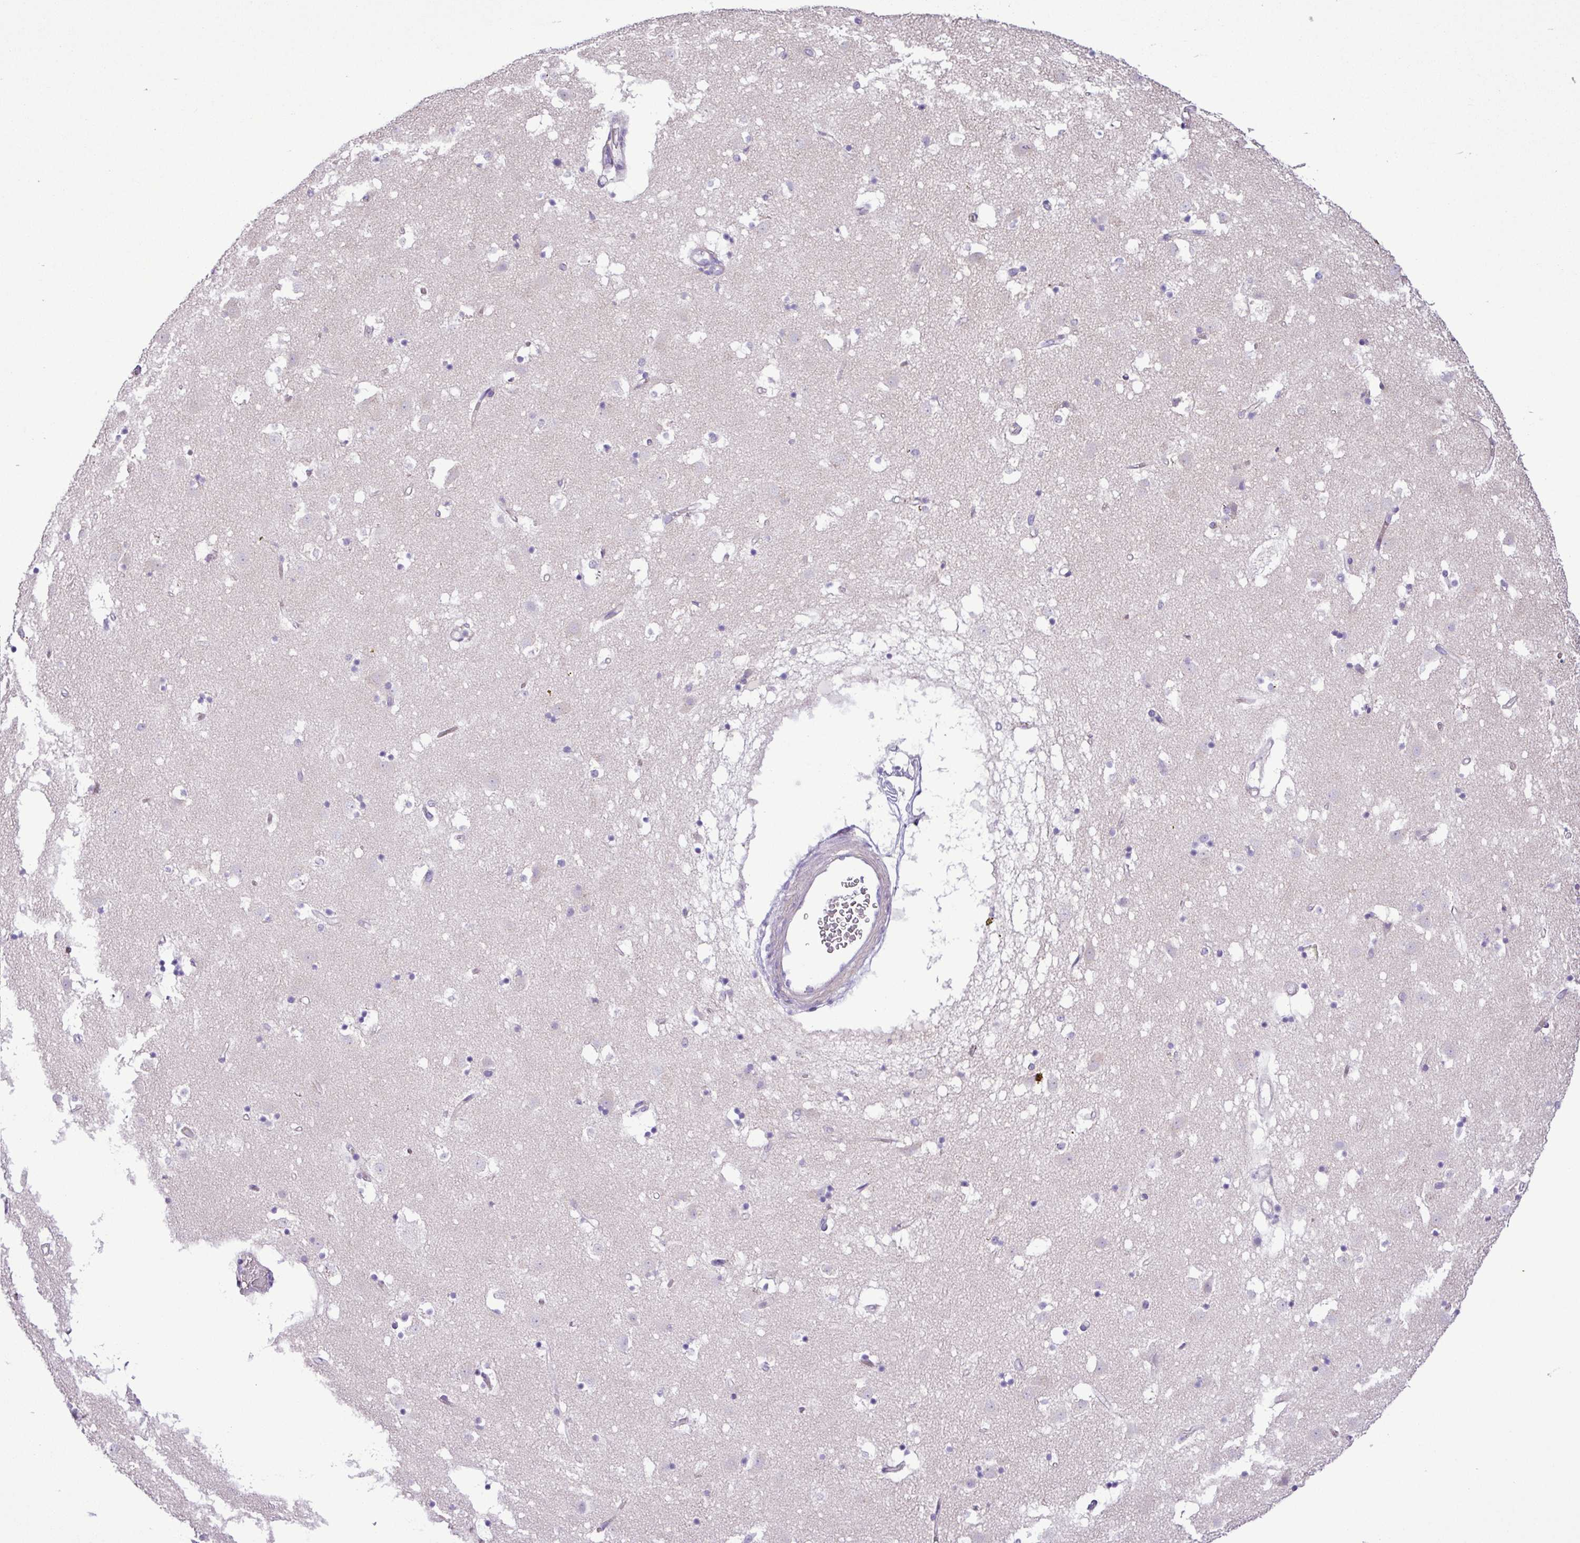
{"staining": {"intensity": "negative", "quantity": "none", "location": "none"}, "tissue": "caudate", "cell_type": "Glial cells", "image_type": "normal", "snomed": [{"axis": "morphology", "description": "Normal tissue, NOS"}, {"axis": "topography", "description": "Lateral ventricle wall"}], "caption": "High power microscopy micrograph of an IHC photomicrograph of benign caudate, revealing no significant positivity in glial cells.", "gene": "ZNF334", "patient": {"sex": "male", "age": 58}}